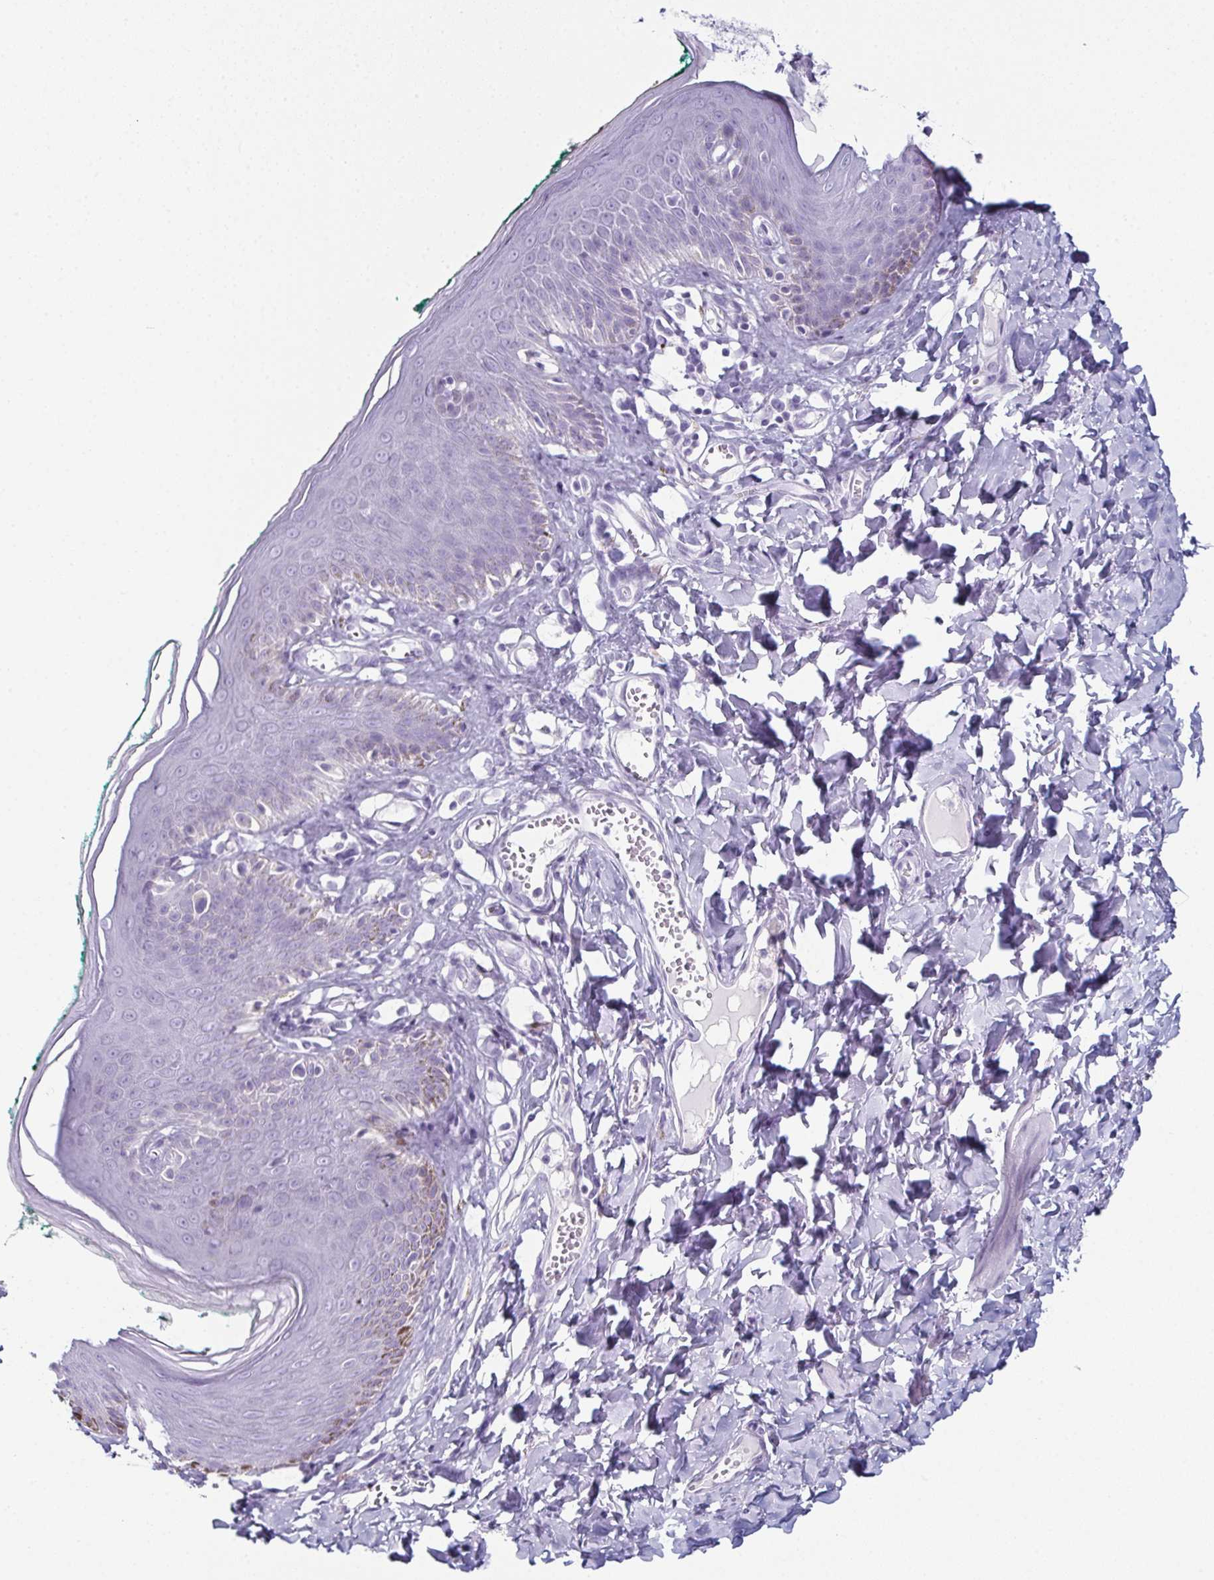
{"staining": {"intensity": "weak", "quantity": "<25%", "location": "cytoplasmic/membranous"}, "tissue": "skin", "cell_type": "Epidermal cells", "image_type": "normal", "snomed": [{"axis": "morphology", "description": "Normal tissue, NOS"}, {"axis": "topography", "description": "Vulva"}, {"axis": "topography", "description": "Peripheral nerve tissue"}], "caption": "DAB immunohistochemical staining of normal human skin demonstrates no significant positivity in epidermal cells.", "gene": "ENKUR", "patient": {"sex": "female", "age": 66}}